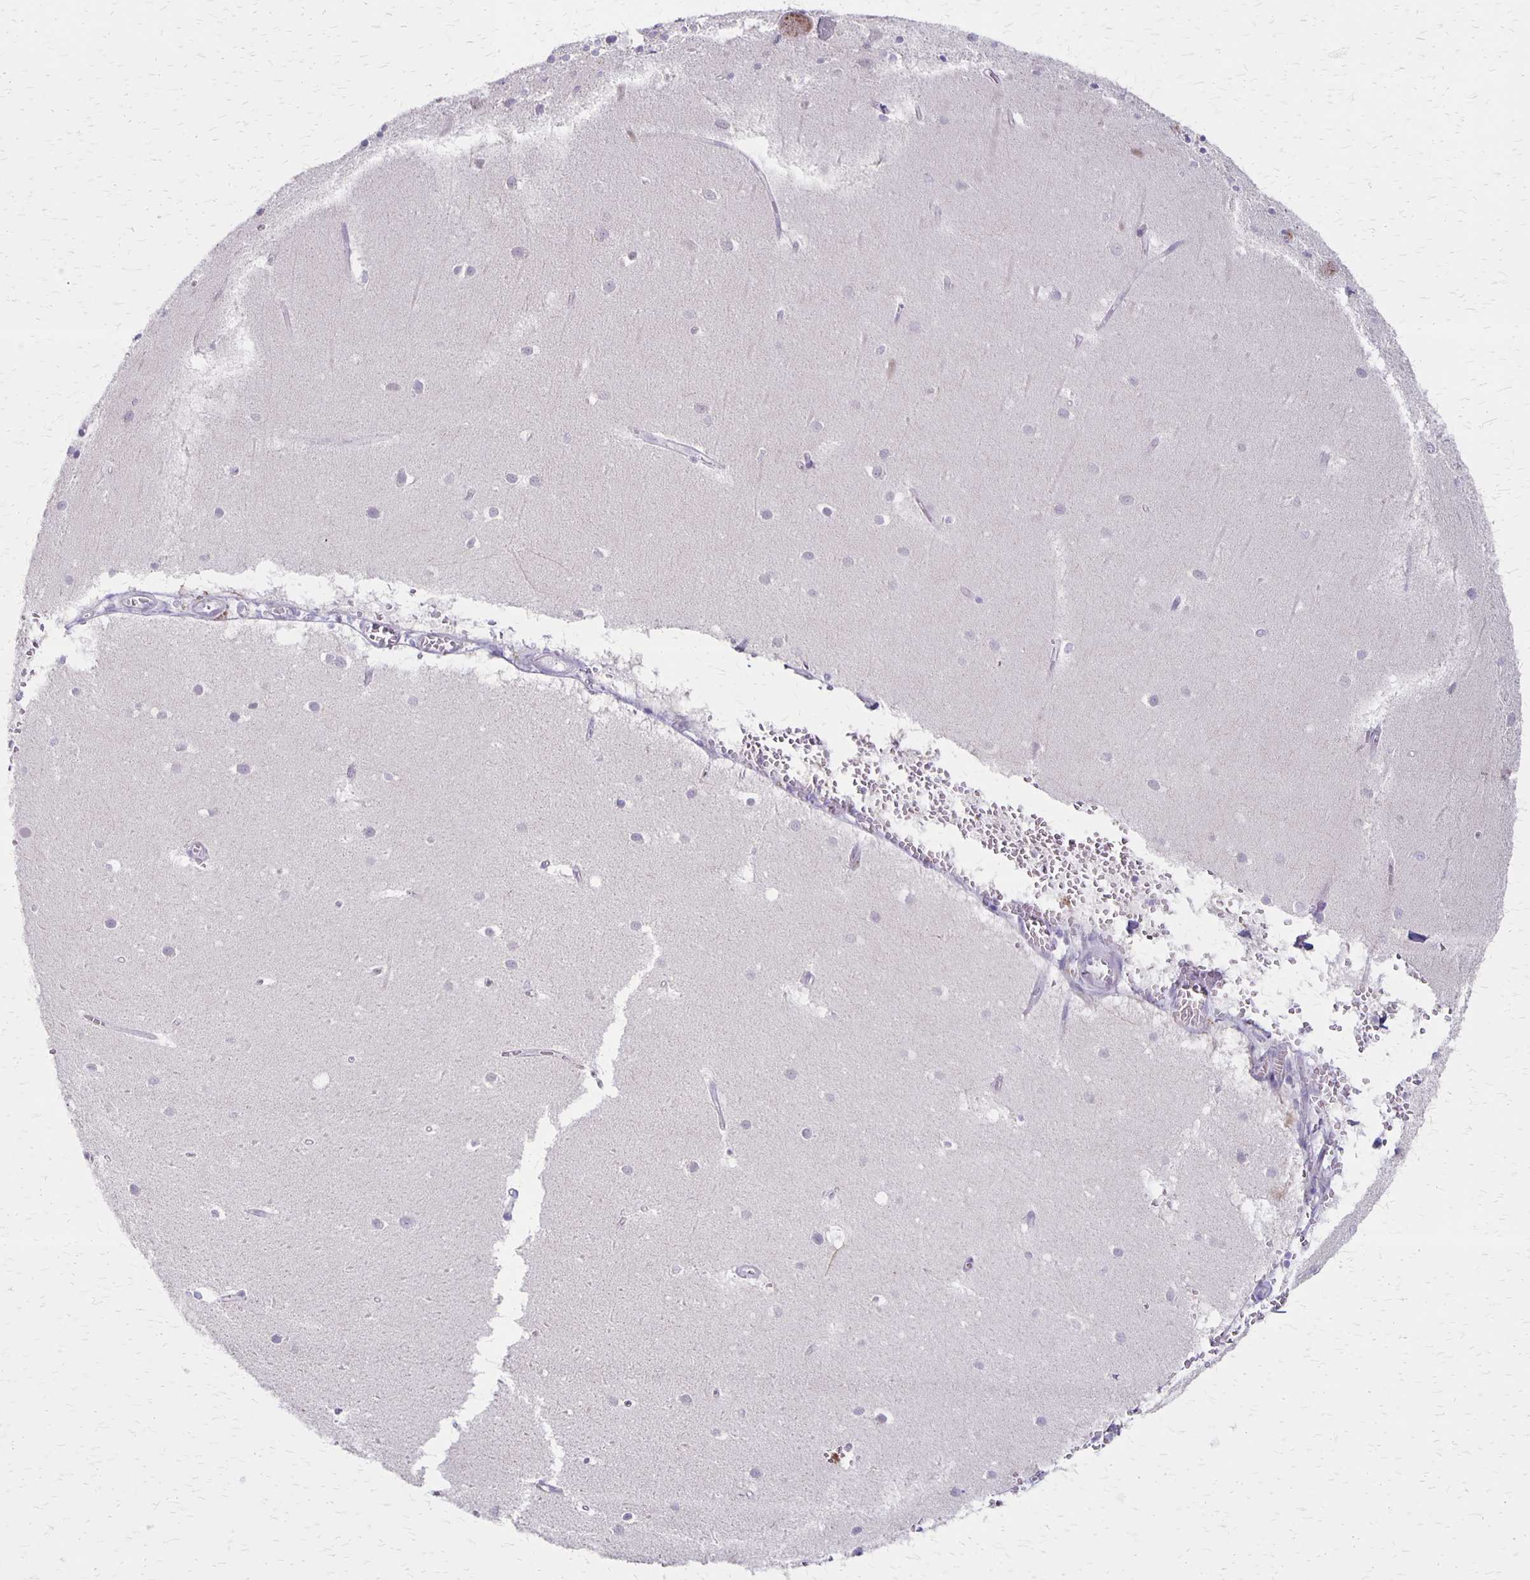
{"staining": {"intensity": "moderate", "quantity": "<25%", "location": "cytoplasmic/membranous"}, "tissue": "cerebellum", "cell_type": "Cells in granular layer", "image_type": "normal", "snomed": [{"axis": "morphology", "description": "Normal tissue, NOS"}, {"axis": "topography", "description": "Cerebellum"}], "caption": "DAB (3,3'-diaminobenzidine) immunohistochemical staining of benign cerebellum exhibits moderate cytoplasmic/membranous protein expression in approximately <25% of cells in granular layer.", "gene": "HOMER1", "patient": {"sex": "male", "age": 54}}